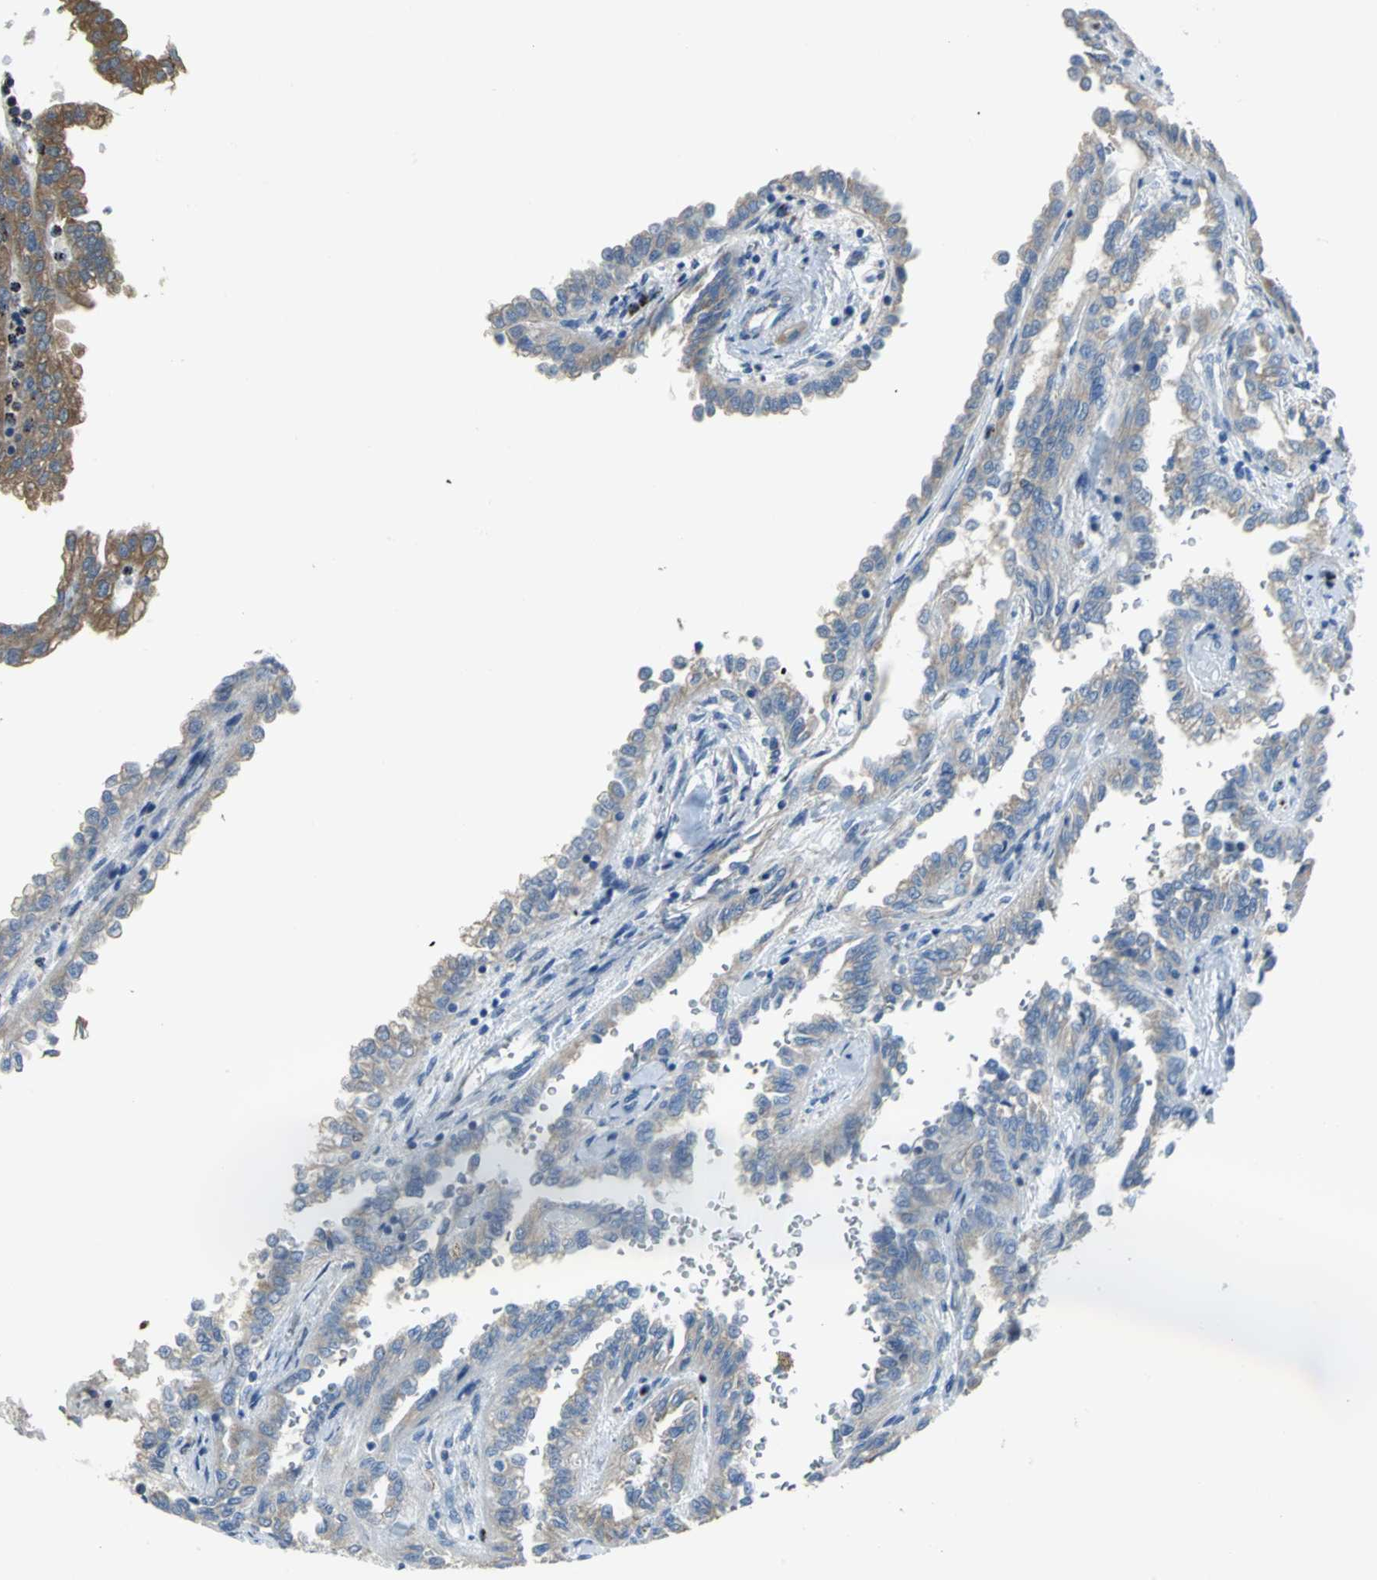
{"staining": {"intensity": "moderate", "quantity": "<25%", "location": "cytoplasmic/membranous"}, "tissue": "renal cancer", "cell_type": "Tumor cells", "image_type": "cancer", "snomed": [{"axis": "morphology", "description": "Inflammation, NOS"}, {"axis": "morphology", "description": "Adenocarcinoma, NOS"}, {"axis": "topography", "description": "Kidney"}], "caption": "Immunohistochemistry (IHC) histopathology image of neoplastic tissue: renal cancer (adenocarcinoma) stained using immunohistochemistry (IHC) demonstrates low levels of moderate protein expression localized specifically in the cytoplasmic/membranous of tumor cells, appearing as a cytoplasmic/membranous brown color.", "gene": "EIF5A", "patient": {"sex": "male", "age": 68}}